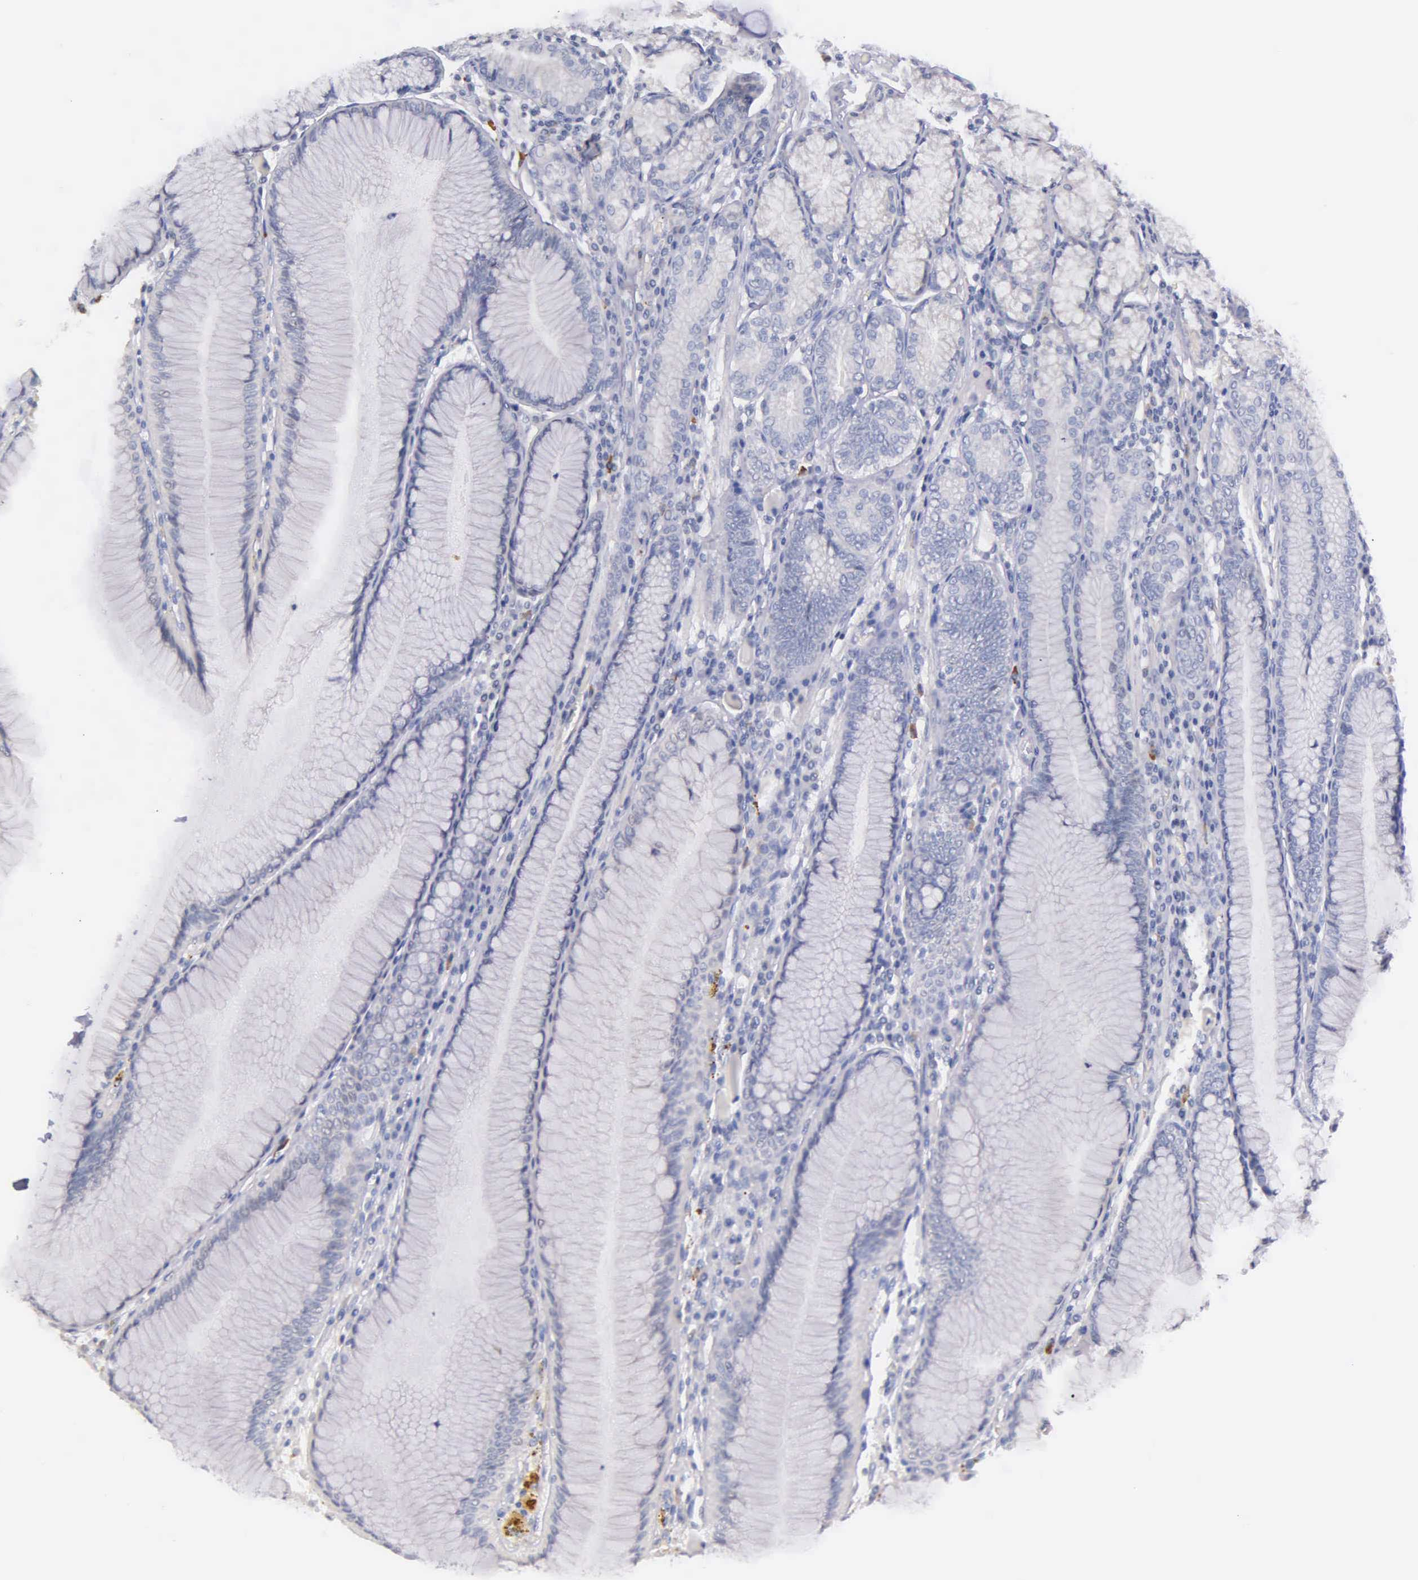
{"staining": {"intensity": "negative", "quantity": "none", "location": "none"}, "tissue": "stomach", "cell_type": "Glandular cells", "image_type": "normal", "snomed": [{"axis": "morphology", "description": "Normal tissue, NOS"}, {"axis": "topography", "description": "Stomach, lower"}], "caption": "Protein analysis of normal stomach exhibits no significant expression in glandular cells.", "gene": "THSD7A", "patient": {"sex": "female", "age": 93}}